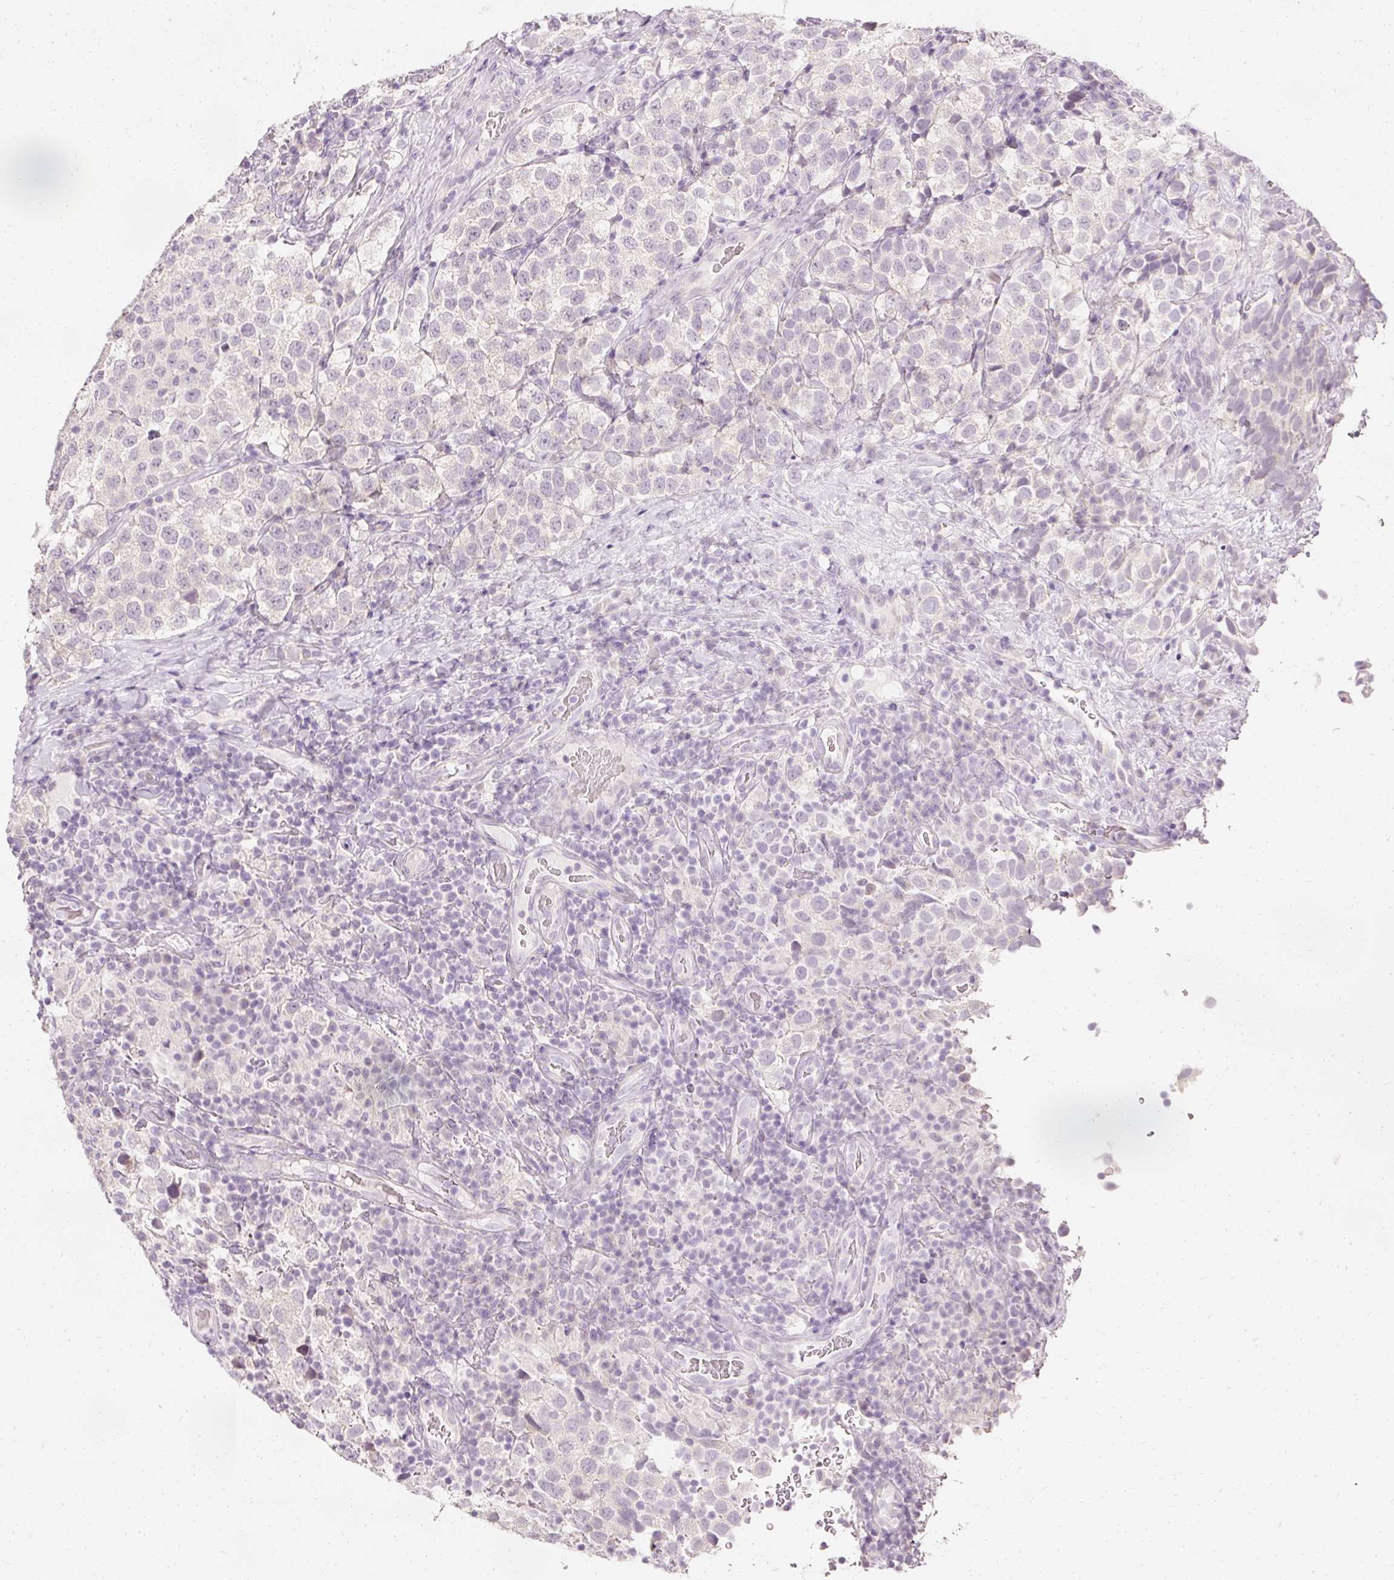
{"staining": {"intensity": "negative", "quantity": "none", "location": "none"}, "tissue": "testis cancer", "cell_type": "Tumor cells", "image_type": "cancer", "snomed": [{"axis": "morphology", "description": "Seminoma, NOS"}, {"axis": "topography", "description": "Testis"}], "caption": "A photomicrograph of human testis seminoma is negative for staining in tumor cells. (DAB immunohistochemistry (IHC) with hematoxylin counter stain).", "gene": "ELAVL3", "patient": {"sex": "male", "age": 34}}